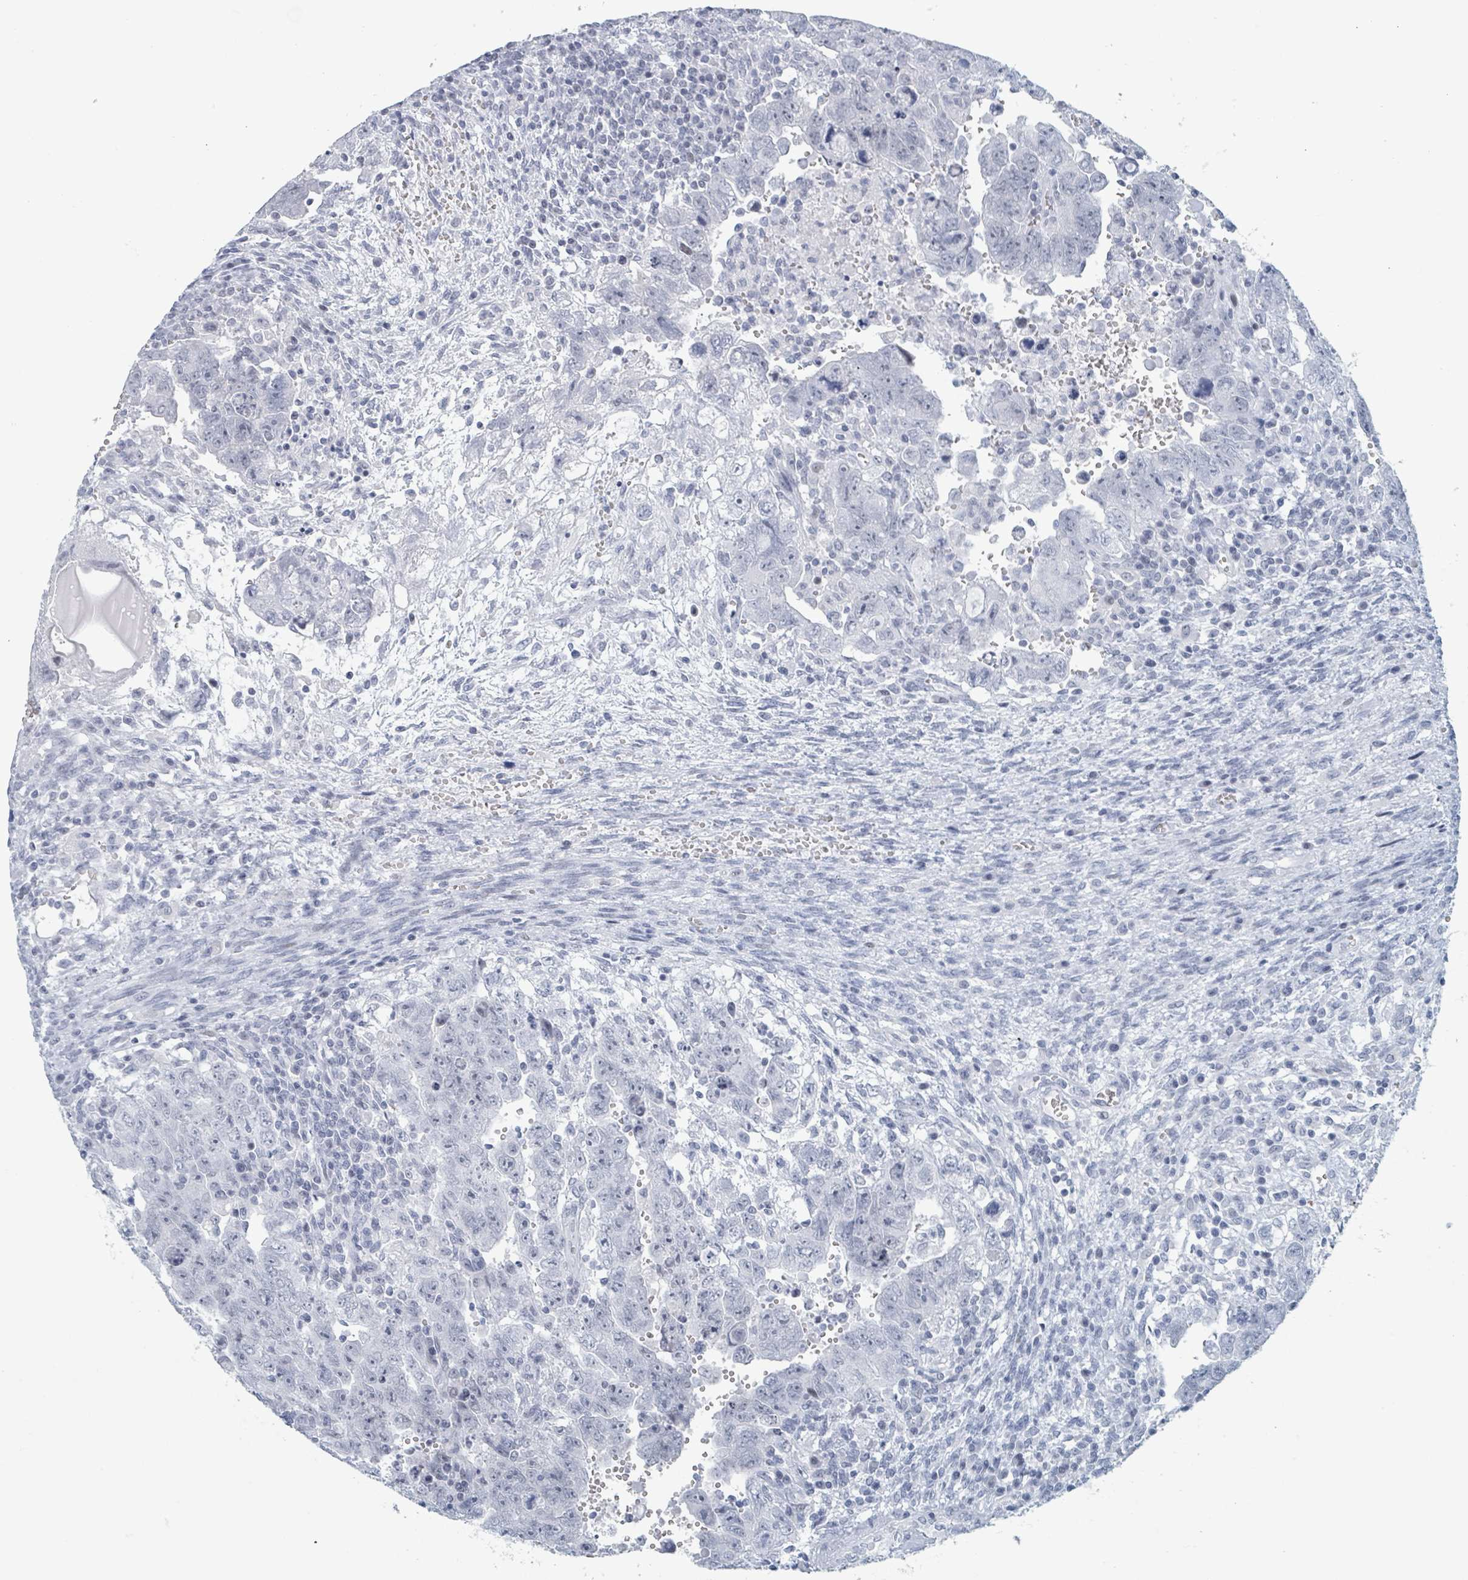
{"staining": {"intensity": "moderate", "quantity": "<25%", "location": "cytoplasmic/membranous"}, "tissue": "testis cancer", "cell_type": "Tumor cells", "image_type": "cancer", "snomed": [{"axis": "morphology", "description": "Carcinoma, Embryonal, NOS"}, {"axis": "topography", "description": "Testis"}], "caption": "Immunohistochemical staining of human embryonal carcinoma (testis) exhibits low levels of moderate cytoplasmic/membranous protein staining in about <25% of tumor cells.", "gene": "GPR15LG", "patient": {"sex": "male", "age": 28}}